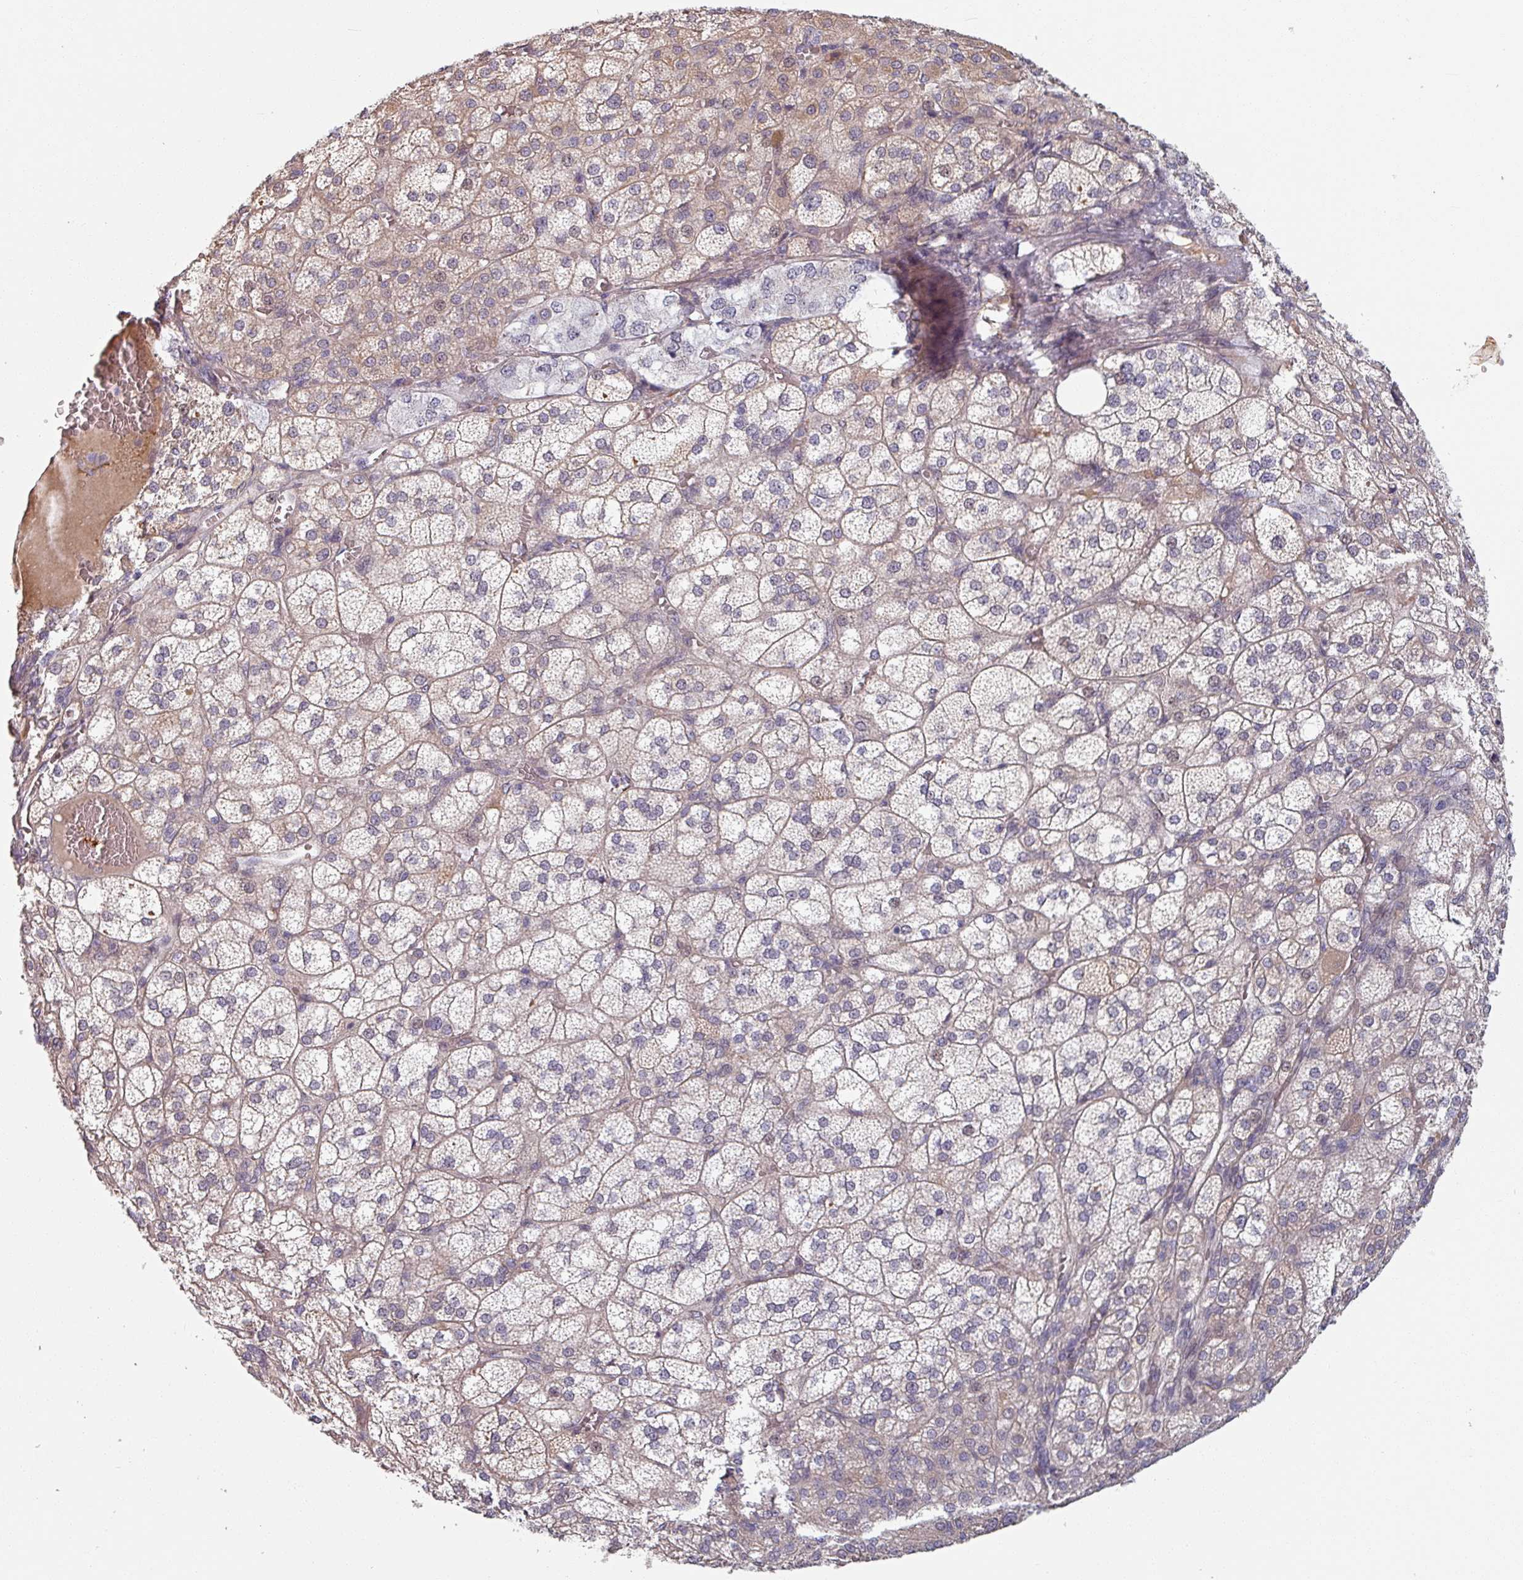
{"staining": {"intensity": "moderate", "quantity": "25%-75%", "location": "cytoplasmic/membranous"}, "tissue": "adrenal gland", "cell_type": "Glandular cells", "image_type": "normal", "snomed": [{"axis": "morphology", "description": "Normal tissue, NOS"}, {"axis": "topography", "description": "Adrenal gland"}], "caption": "The immunohistochemical stain labels moderate cytoplasmic/membranous expression in glandular cells of unremarkable adrenal gland.", "gene": "C4BPB", "patient": {"sex": "female", "age": 60}}